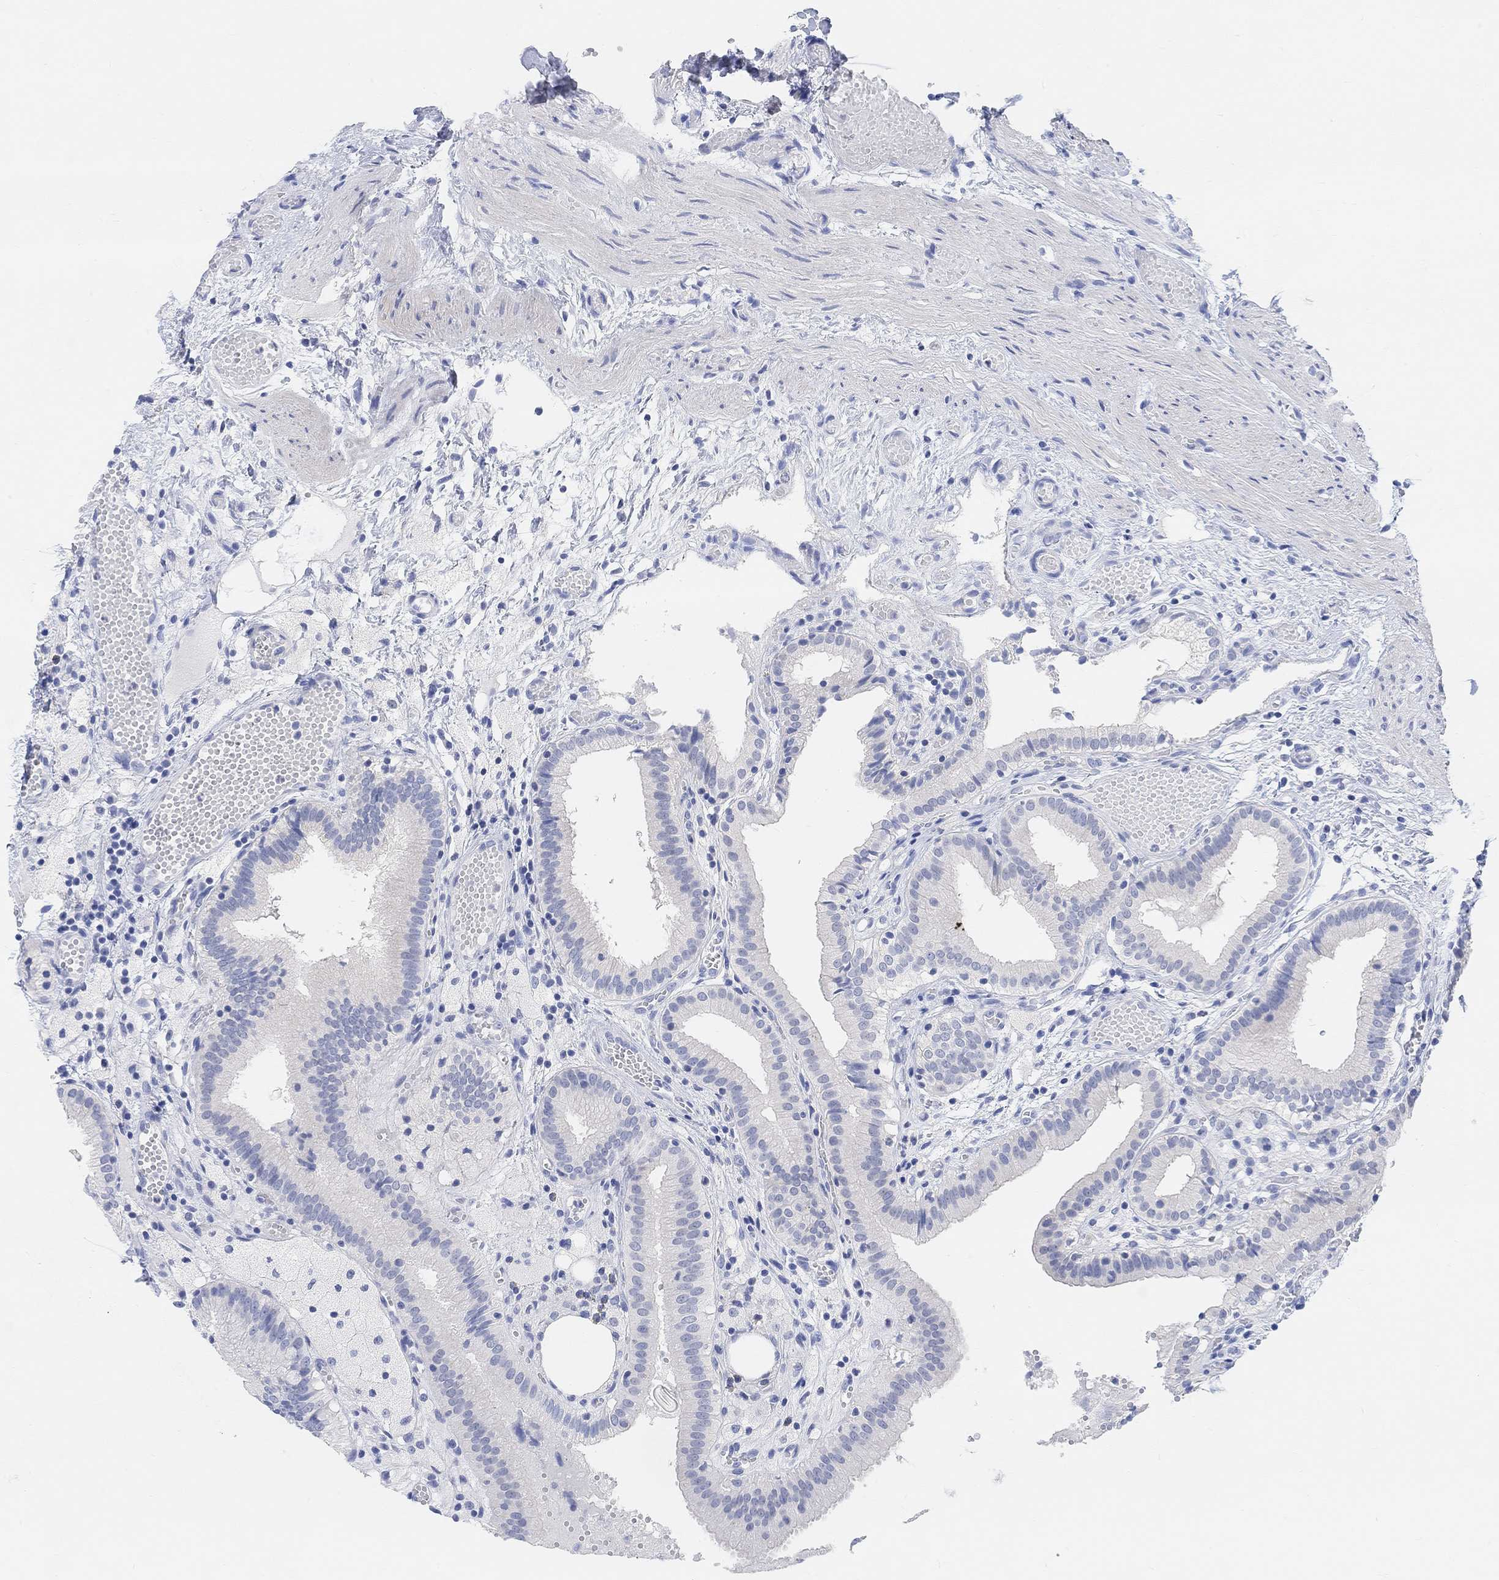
{"staining": {"intensity": "negative", "quantity": "none", "location": "none"}, "tissue": "gallbladder", "cell_type": "Glandular cells", "image_type": "normal", "snomed": [{"axis": "morphology", "description": "Normal tissue, NOS"}, {"axis": "topography", "description": "Gallbladder"}], "caption": "This is an IHC histopathology image of benign human gallbladder. There is no expression in glandular cells.", "gene": "ENO4", "patient": {"sex": "female", "age": 24}}